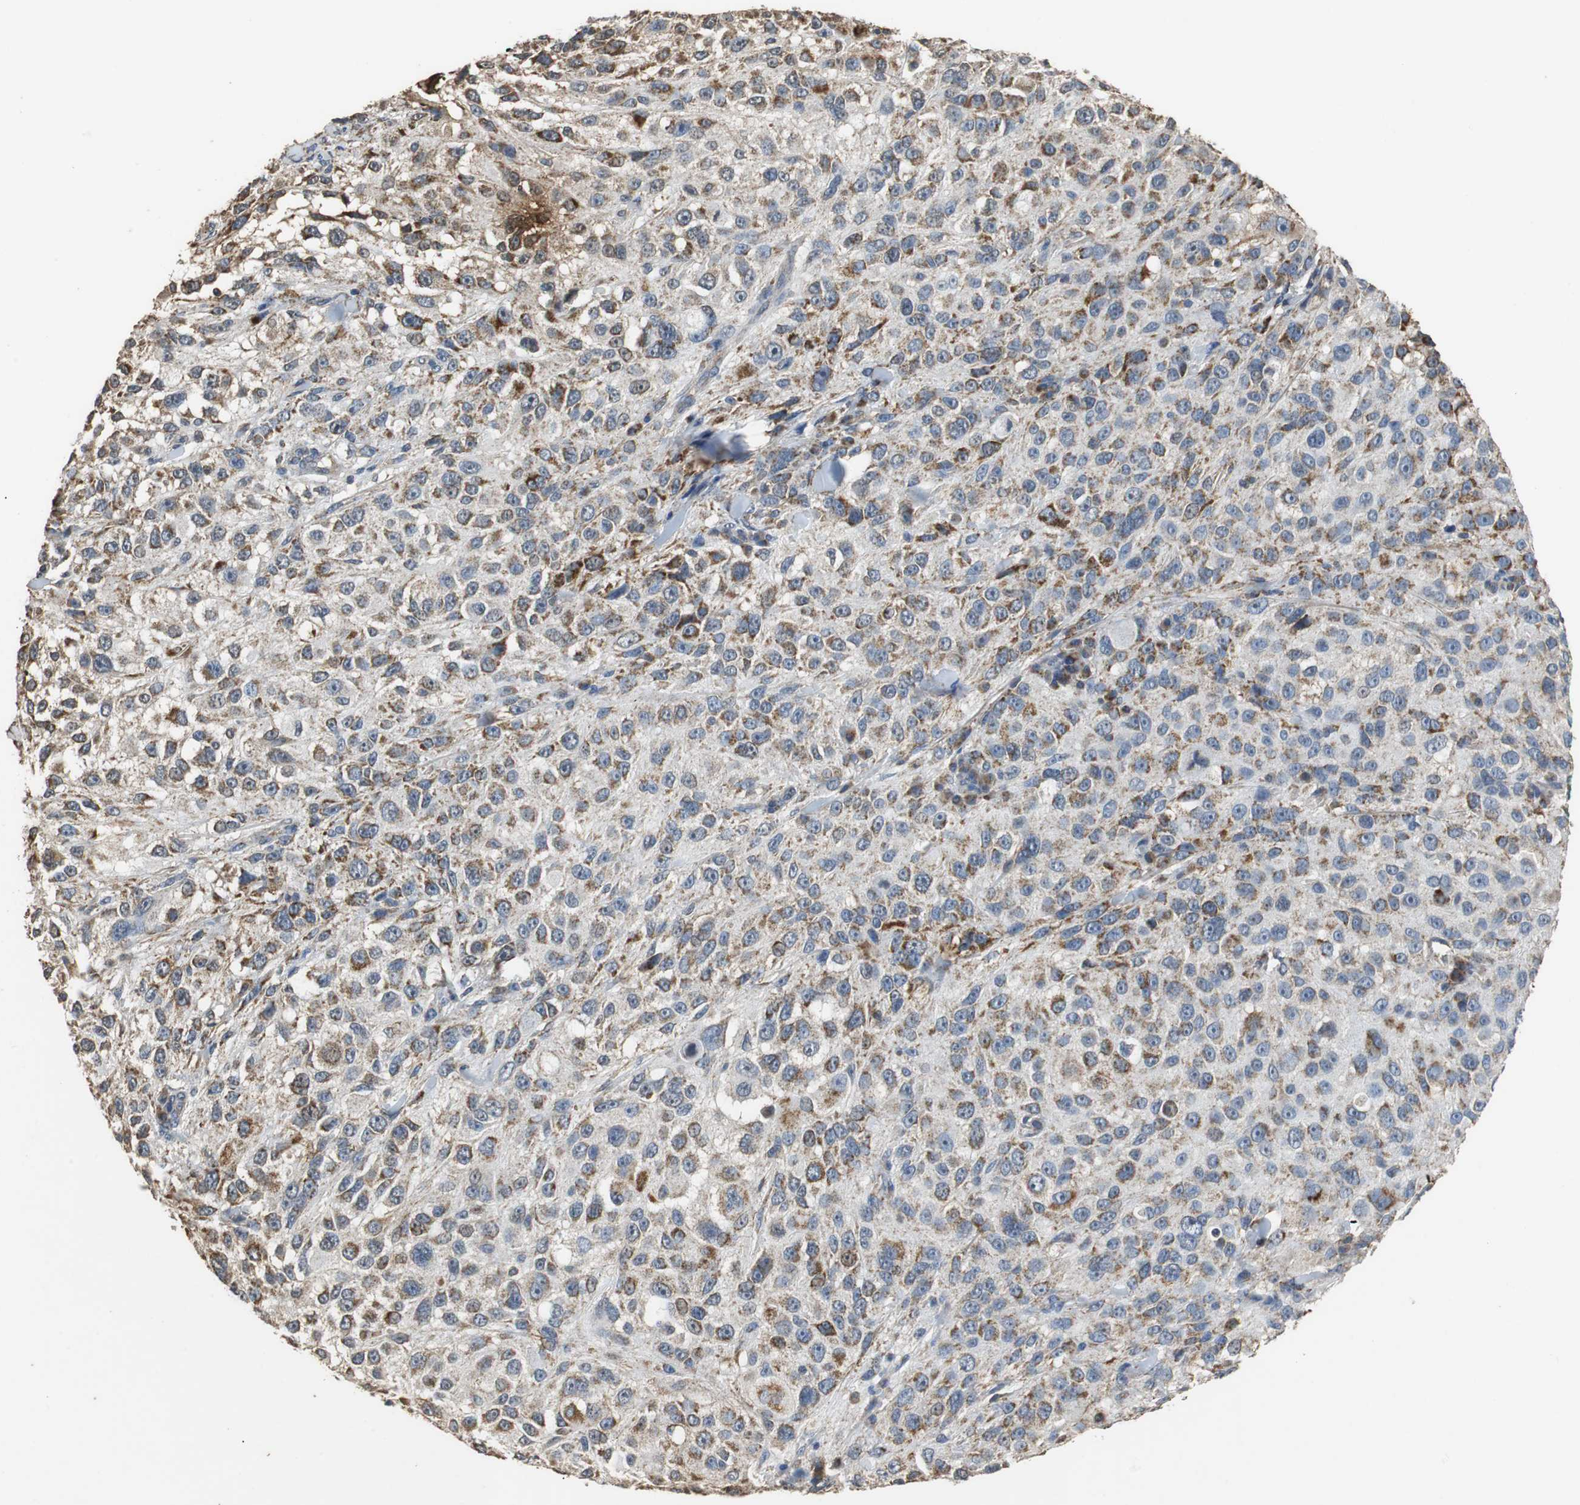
{"staining": {"intensity": "weak", "quantity": "25%-75%", "location": "cytoplasmic/membranous"}, "tissue": "melanoma", "cell_type": "Tumor cells", "image_type": "cancer", "snomed": [{"axis": "morphology", "description": "Necrosis, NOS"}, {"axis": "morphology", "description": "Malignant melanoma, NOS"}, {"axis": "topography", "description": "Skin"}], "caption": "Immunohistochemistry (IHC) image of malignant melanoma stained for a protein (brown), which exhibits low levels of weak cytoplasmic/membranous expression in approximately 25%-75% of tumor cells.", "gene": "NNT", "patient": {"sex": "female", "age": 87}}